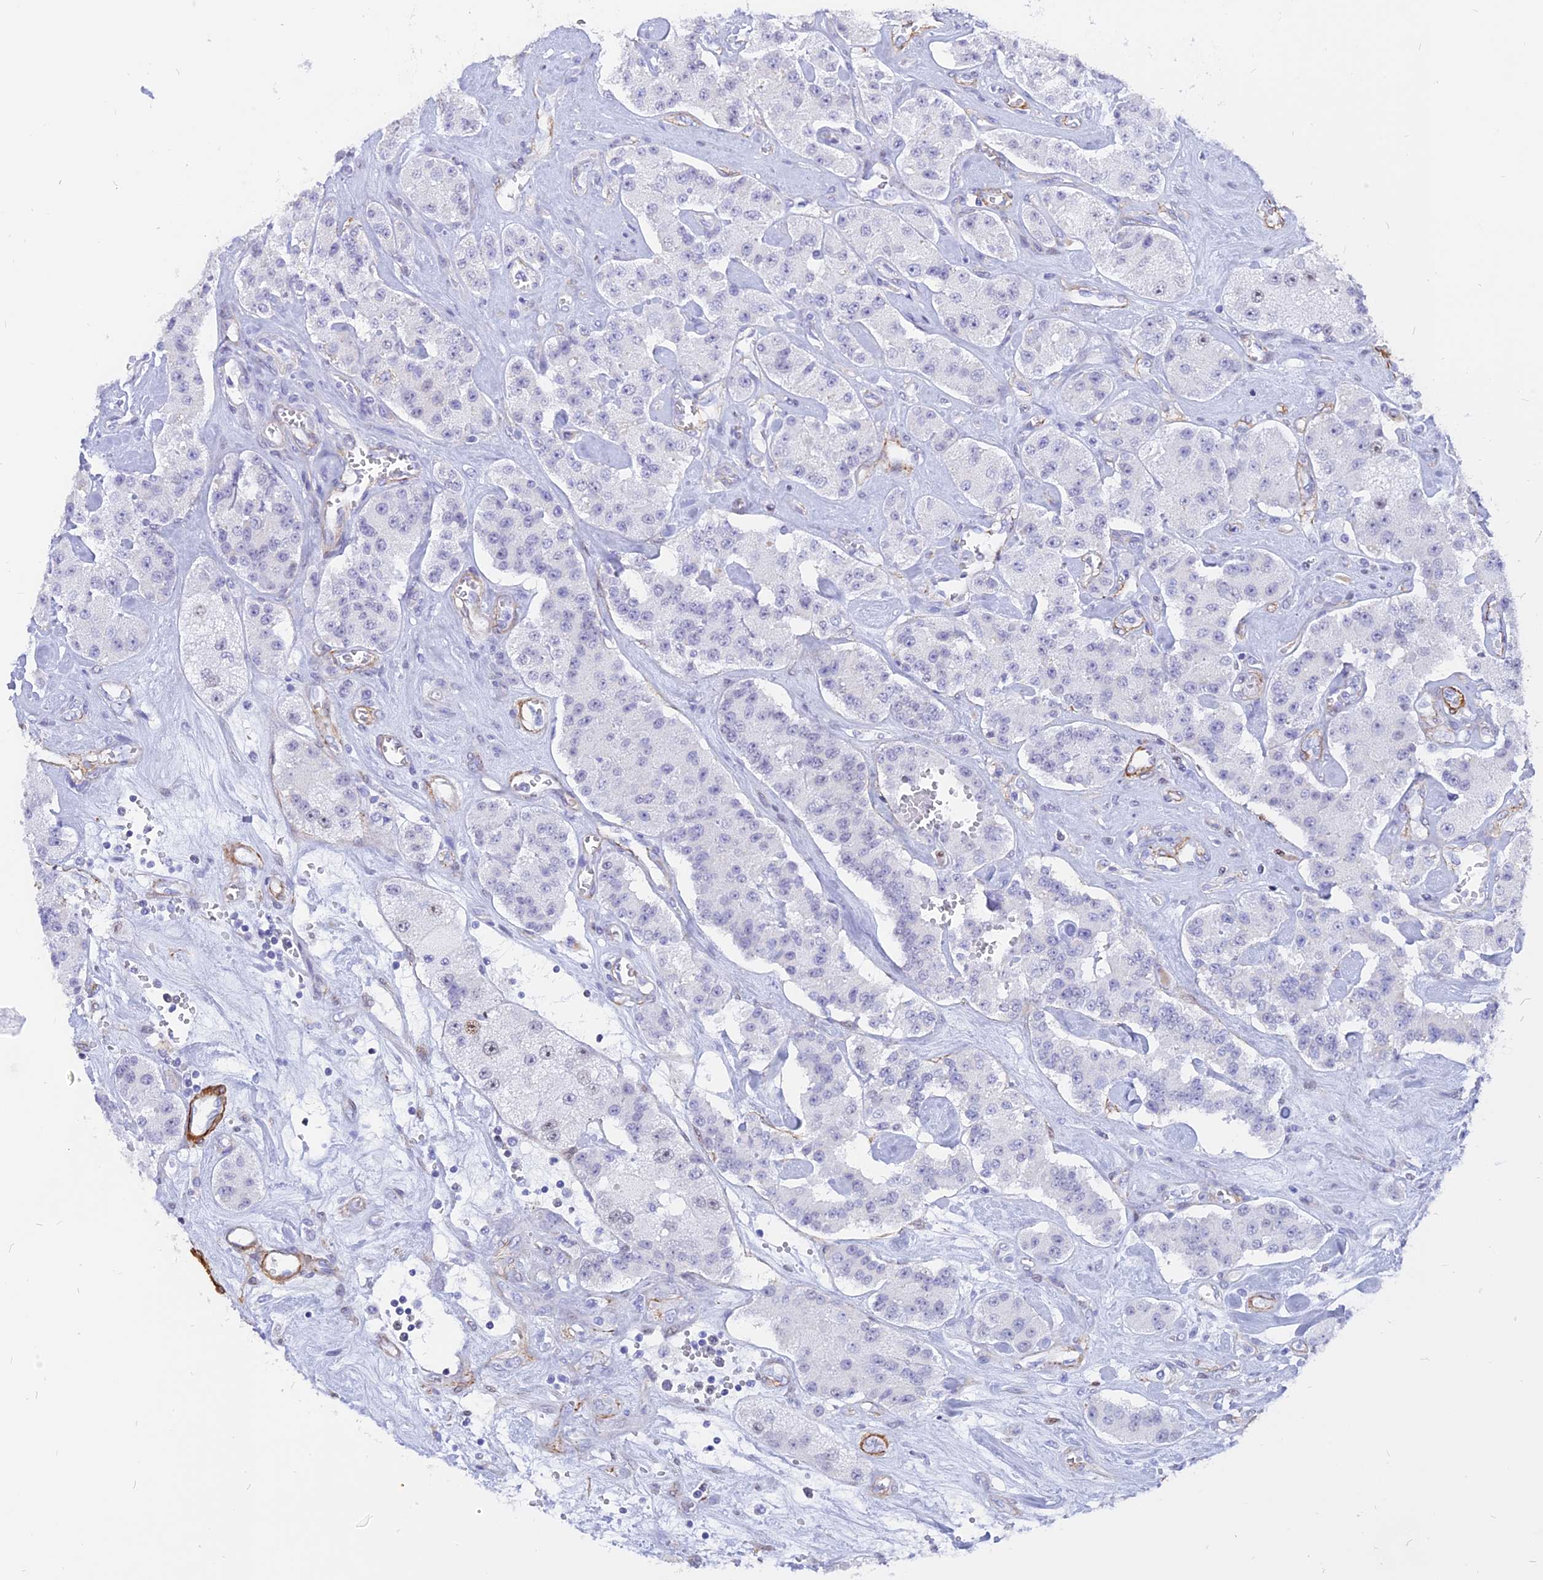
{"staining": {"intensity": "negative", "quantity": "none", "location": "none"}, "tissue": "carcinoid", "cell_type": "Tumor cells", "image_type": "cancer", "snomed": [{"axis": "morphology", "description": "Carcinoid, malignant, NOS"}, {"axis": "topography", "description": "Pancreas"}], "caption": "There is no significant positivity in tumor cells of carcinoid (malignant).", "gene": "CENPV", "patient": {"sex": "male", "age": 41}}